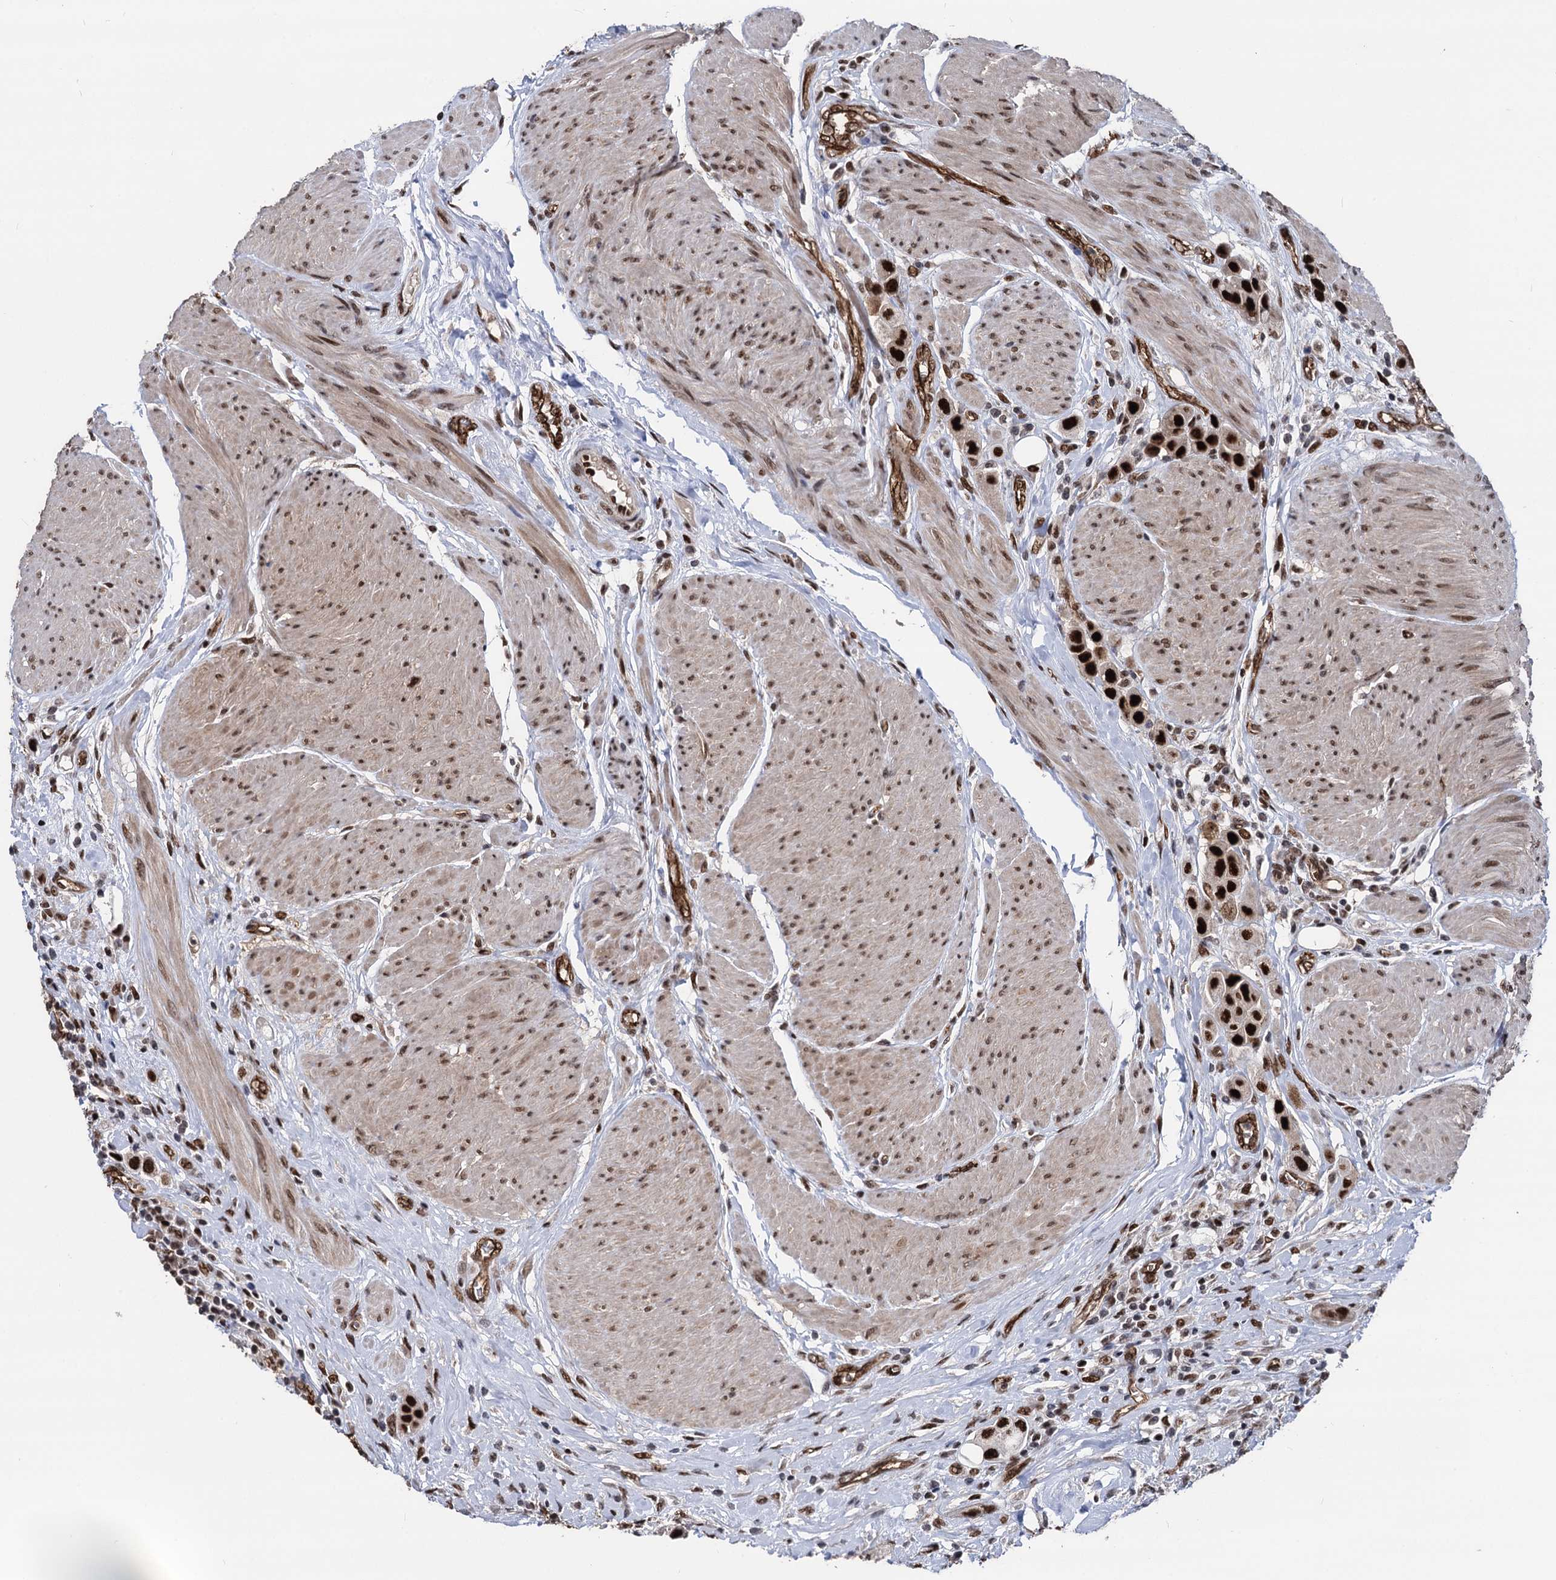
{"staining": {"intensity": "strong", "quantity": ">75%", "location": "nuclear"}, "tissue": "urothelial cancer", "cell_type": "Tumor cells", "image_type": "cancer", "snomed": [{"axis": "morphology", "description": "Urothelial carcinoma, High grade"}, {"axis": "topography", "description": "Urinary bladder"}], "caption": "Brown immunohistochemical staining in human urothelial cancer exhibits strong nuclear expression in approximately >75% of tumor cells. (DAB (3,3'-diaminobenzidine) IHC, brown staining for protein, blue staining for nuclei).", "gene": "GALNT11", "patient": {"sex": "male", "age": 50}}